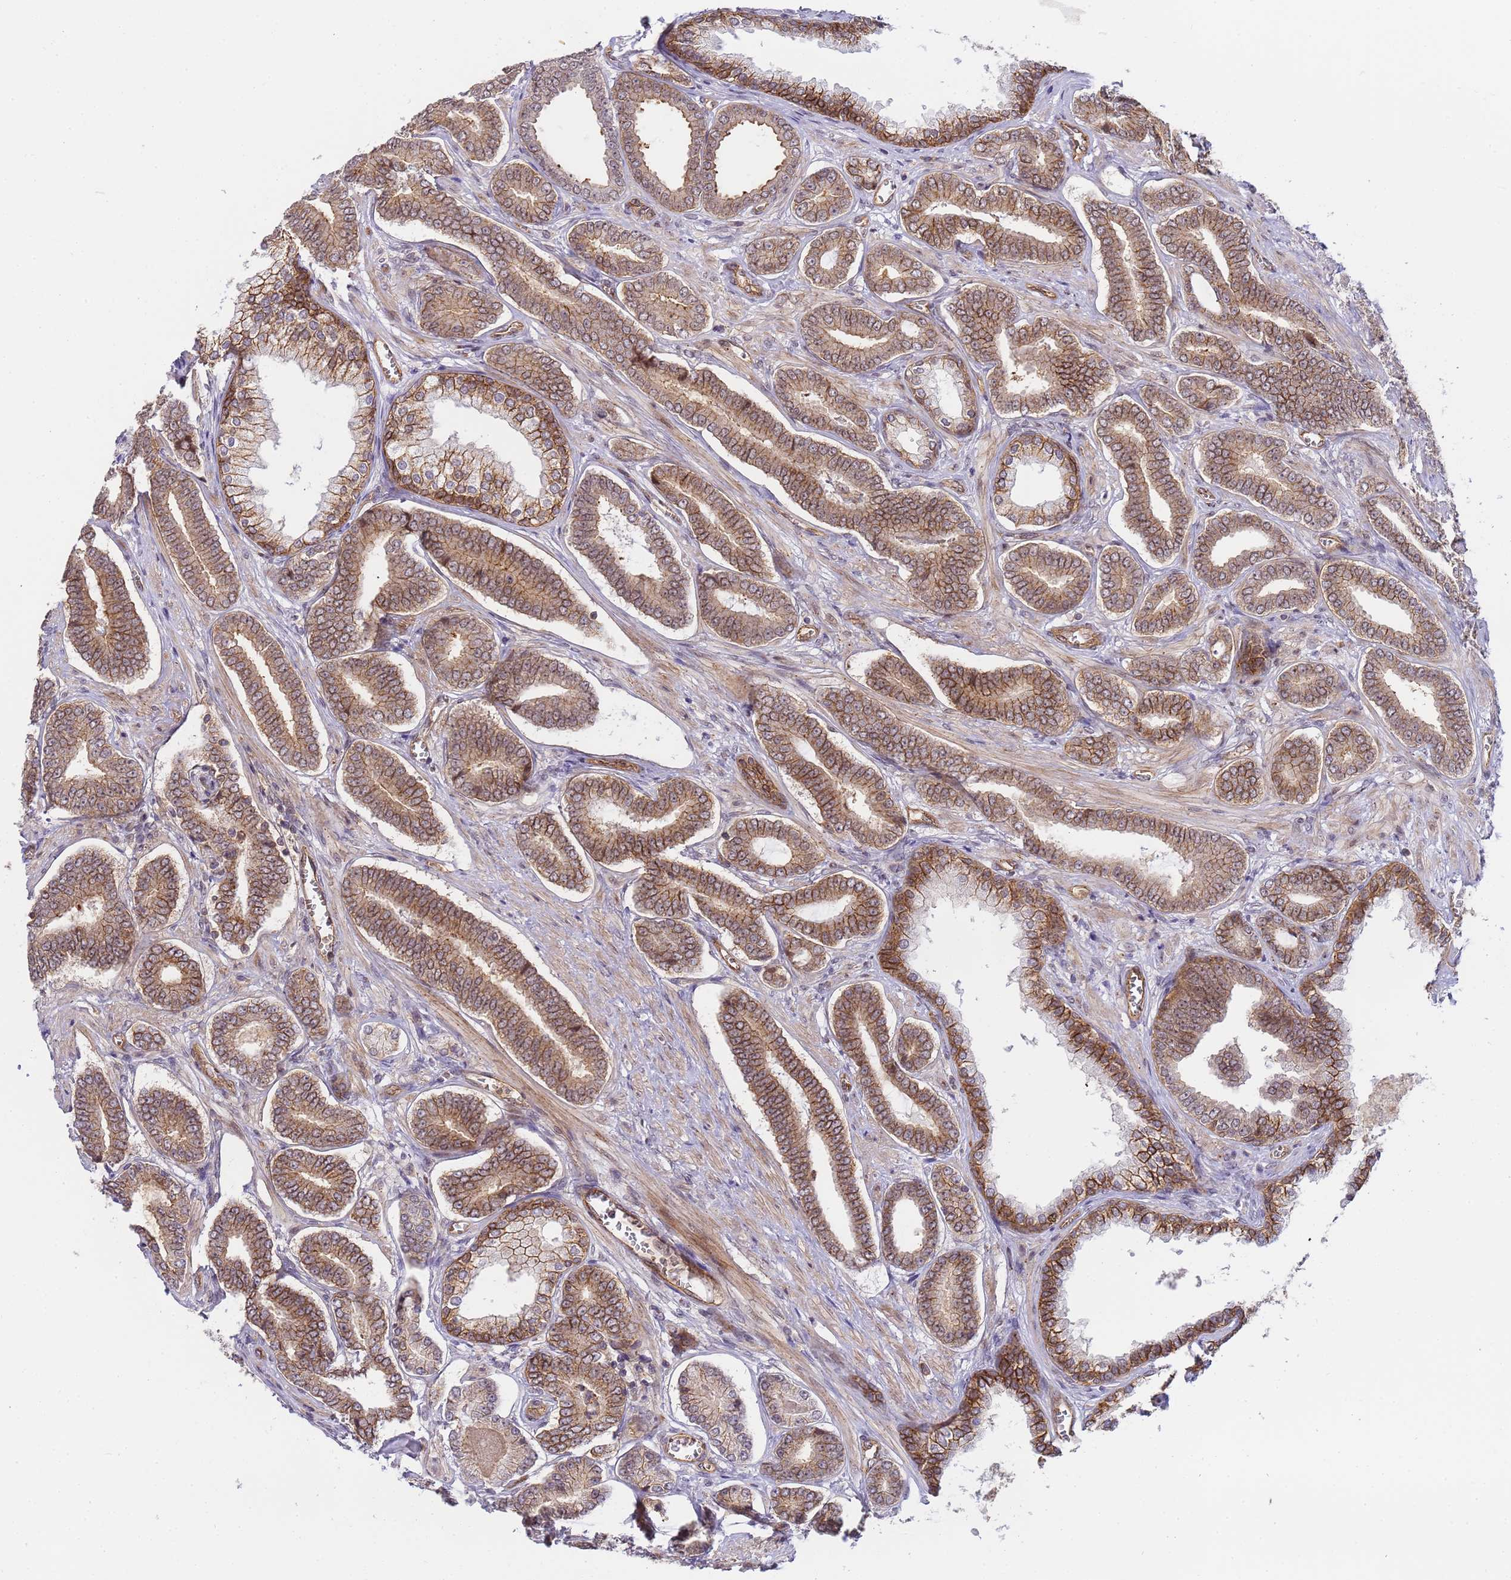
{"staining": {"intensity": "moderate", "quantity": ">75%", "location": "cytoplasmic/membranous"}, "tissue": "prostate cancer", "cell_type": "Tumor cells", "image_type": "cancer", "snomed": [{"axis": "morphology", "description": "Adenocarcinoma, NOS"}, {"axis": "topography", "description": "Prostate and seminal vesicle, NOS"}], "caption": "A high-resolution image shows immunohistochemistry (IHC) staining of adenocarcinoma (prostate), which demonstrates moderate cytoplasmic/membranous staining in about >75% of tumor cells.", "gene": "EMC2", "patient": {"sex": "male", "age": 76}}